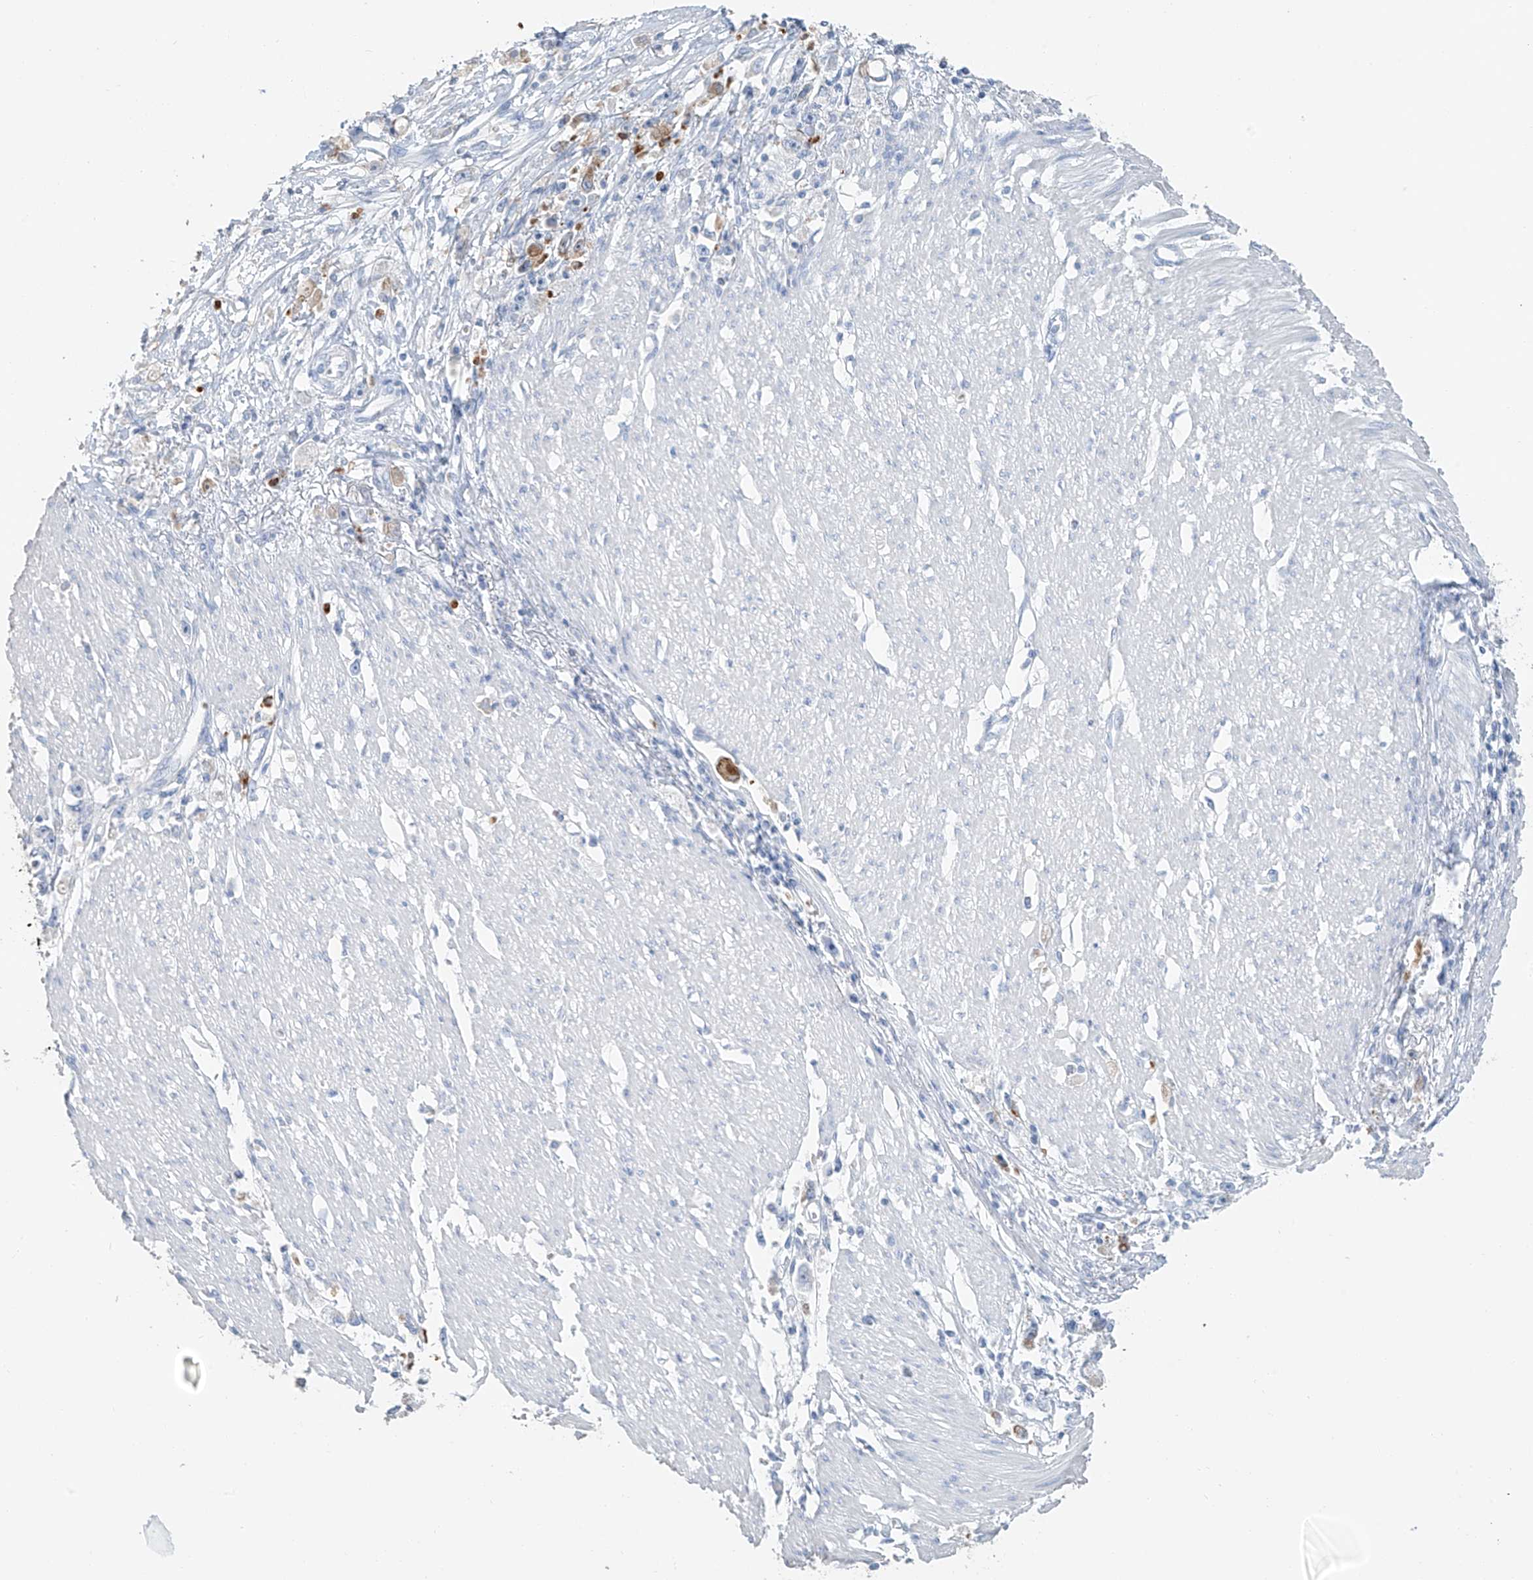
{"staining": {"intensity": "negative", "quantity": "none", "location": "none"}, "tissue": "stomach cancer", "cell_type": "Tumor cells", "image_type": "cancer", "snomed": [{"axis": "morphology", "description": "Adenocarcinoma, NOS"}, {"axis": "topography", "description": "Stomach"}], "caption": "Adenocarcinoma (stomach) was stained to show a protein in brown. There is no significant expression in tumor cells. (DAB immunohistochemistry (IHC) visualized using brightfield microscopy, high magnification).", "gene": "PAFAH1B3", "patient": {"sex": "female", "age": 59}}